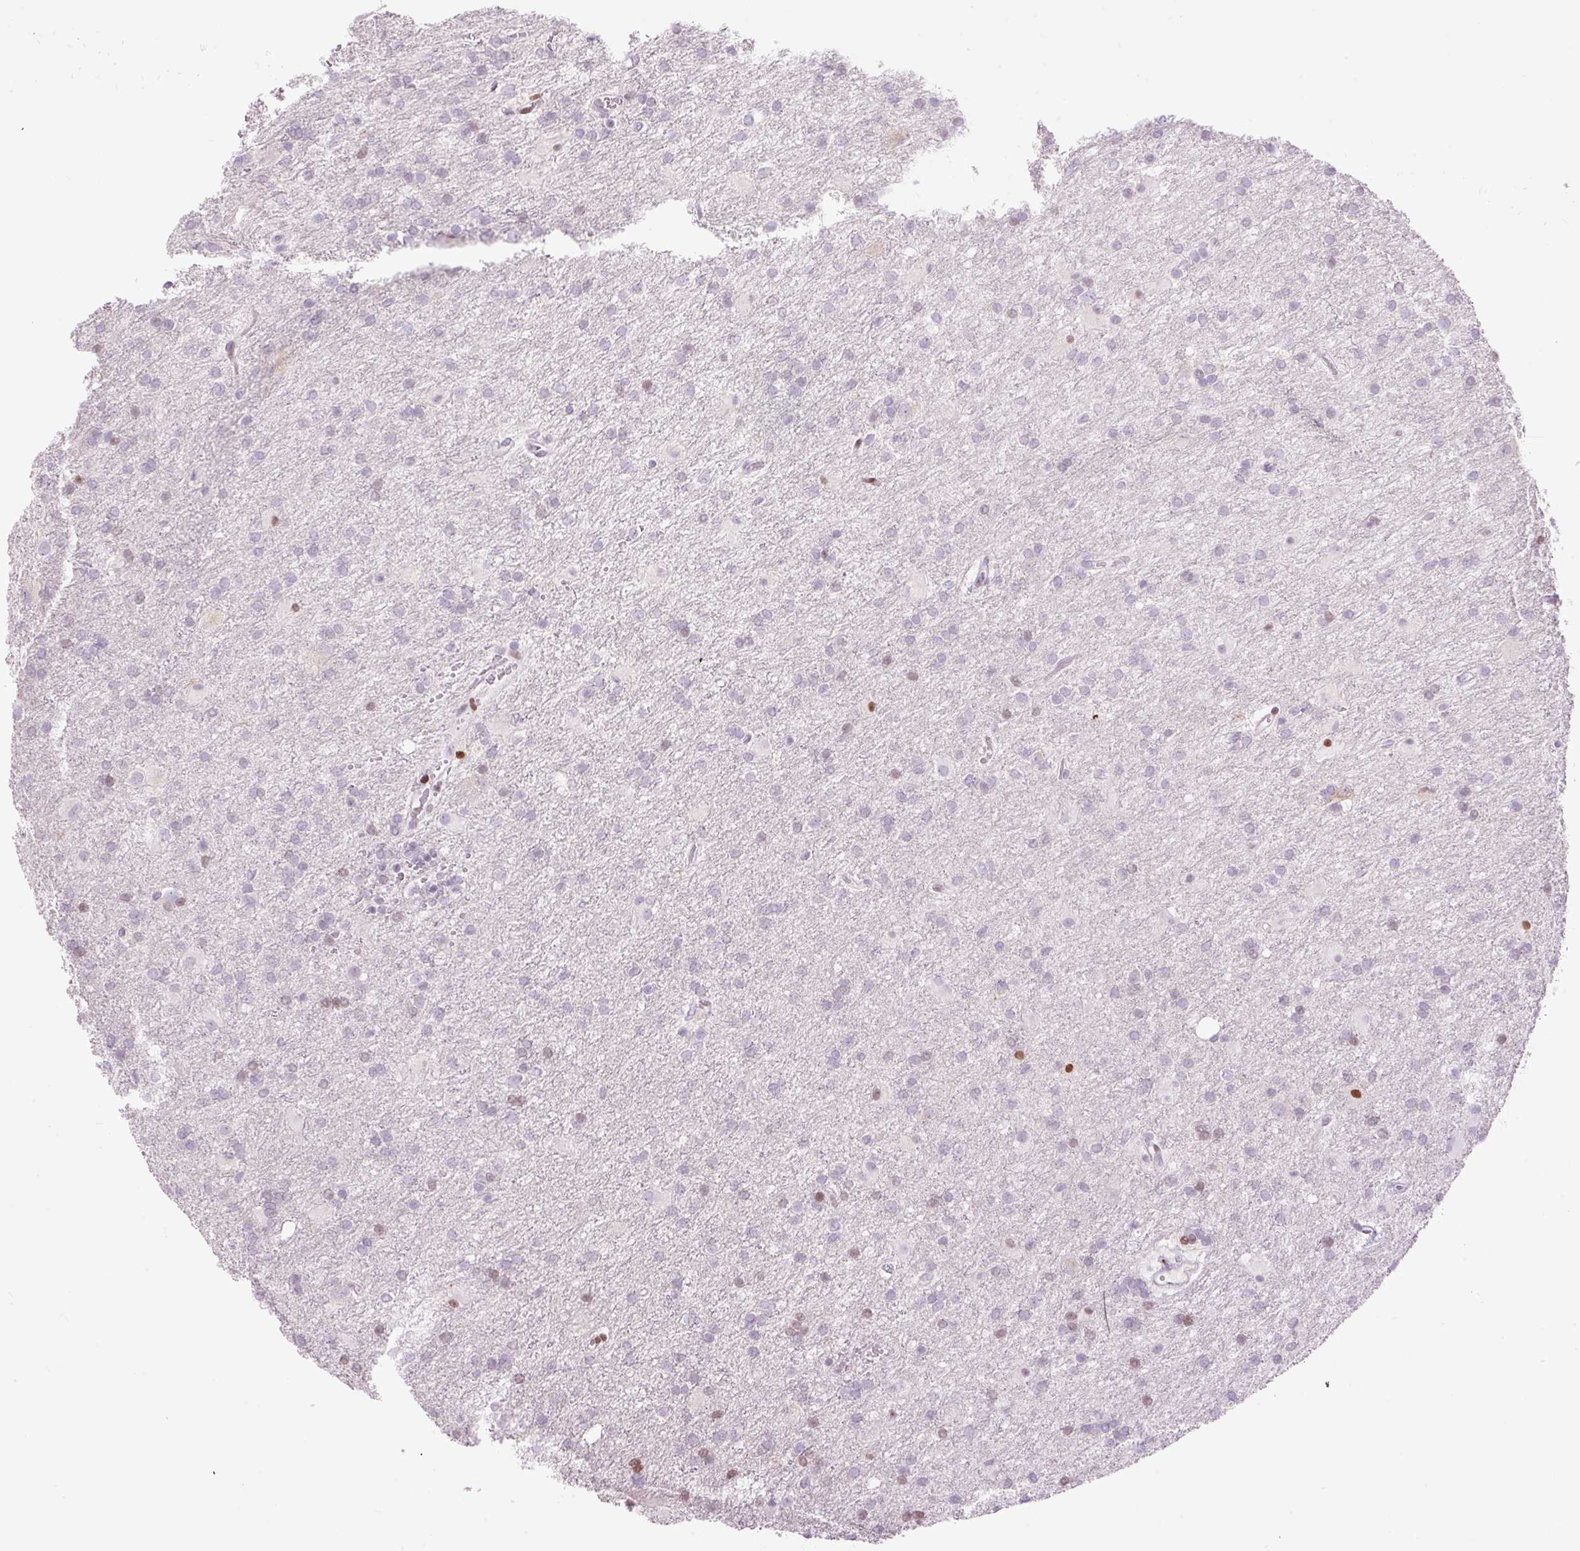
{"staining": {"intensity": "moderate", "quantity": "<25%", "location": "nuclear"}, "tissue": "glioma", "cell_type": "Tumor cells", "image_type": "cancer", "snomed": [{"axis": "morphology", "description": "Glioma, malignant, High grade"}, {"axis": "topography", "description": "Brain"}], "caption": "DAB (3,3'-diaminobenzidine) immunohistochemical staining of glioma demonstrates moderate nuclear protein staining in about <25% of tumor cells. The protein of interest is stained brown, and the nuclei are stained in blue (DAB (3,3'-diaminobenzidine) IHC with brightfield microscopy, high magnification).", "gene": "TMEM177", "patient": {"sex": "female", "age": 50}}